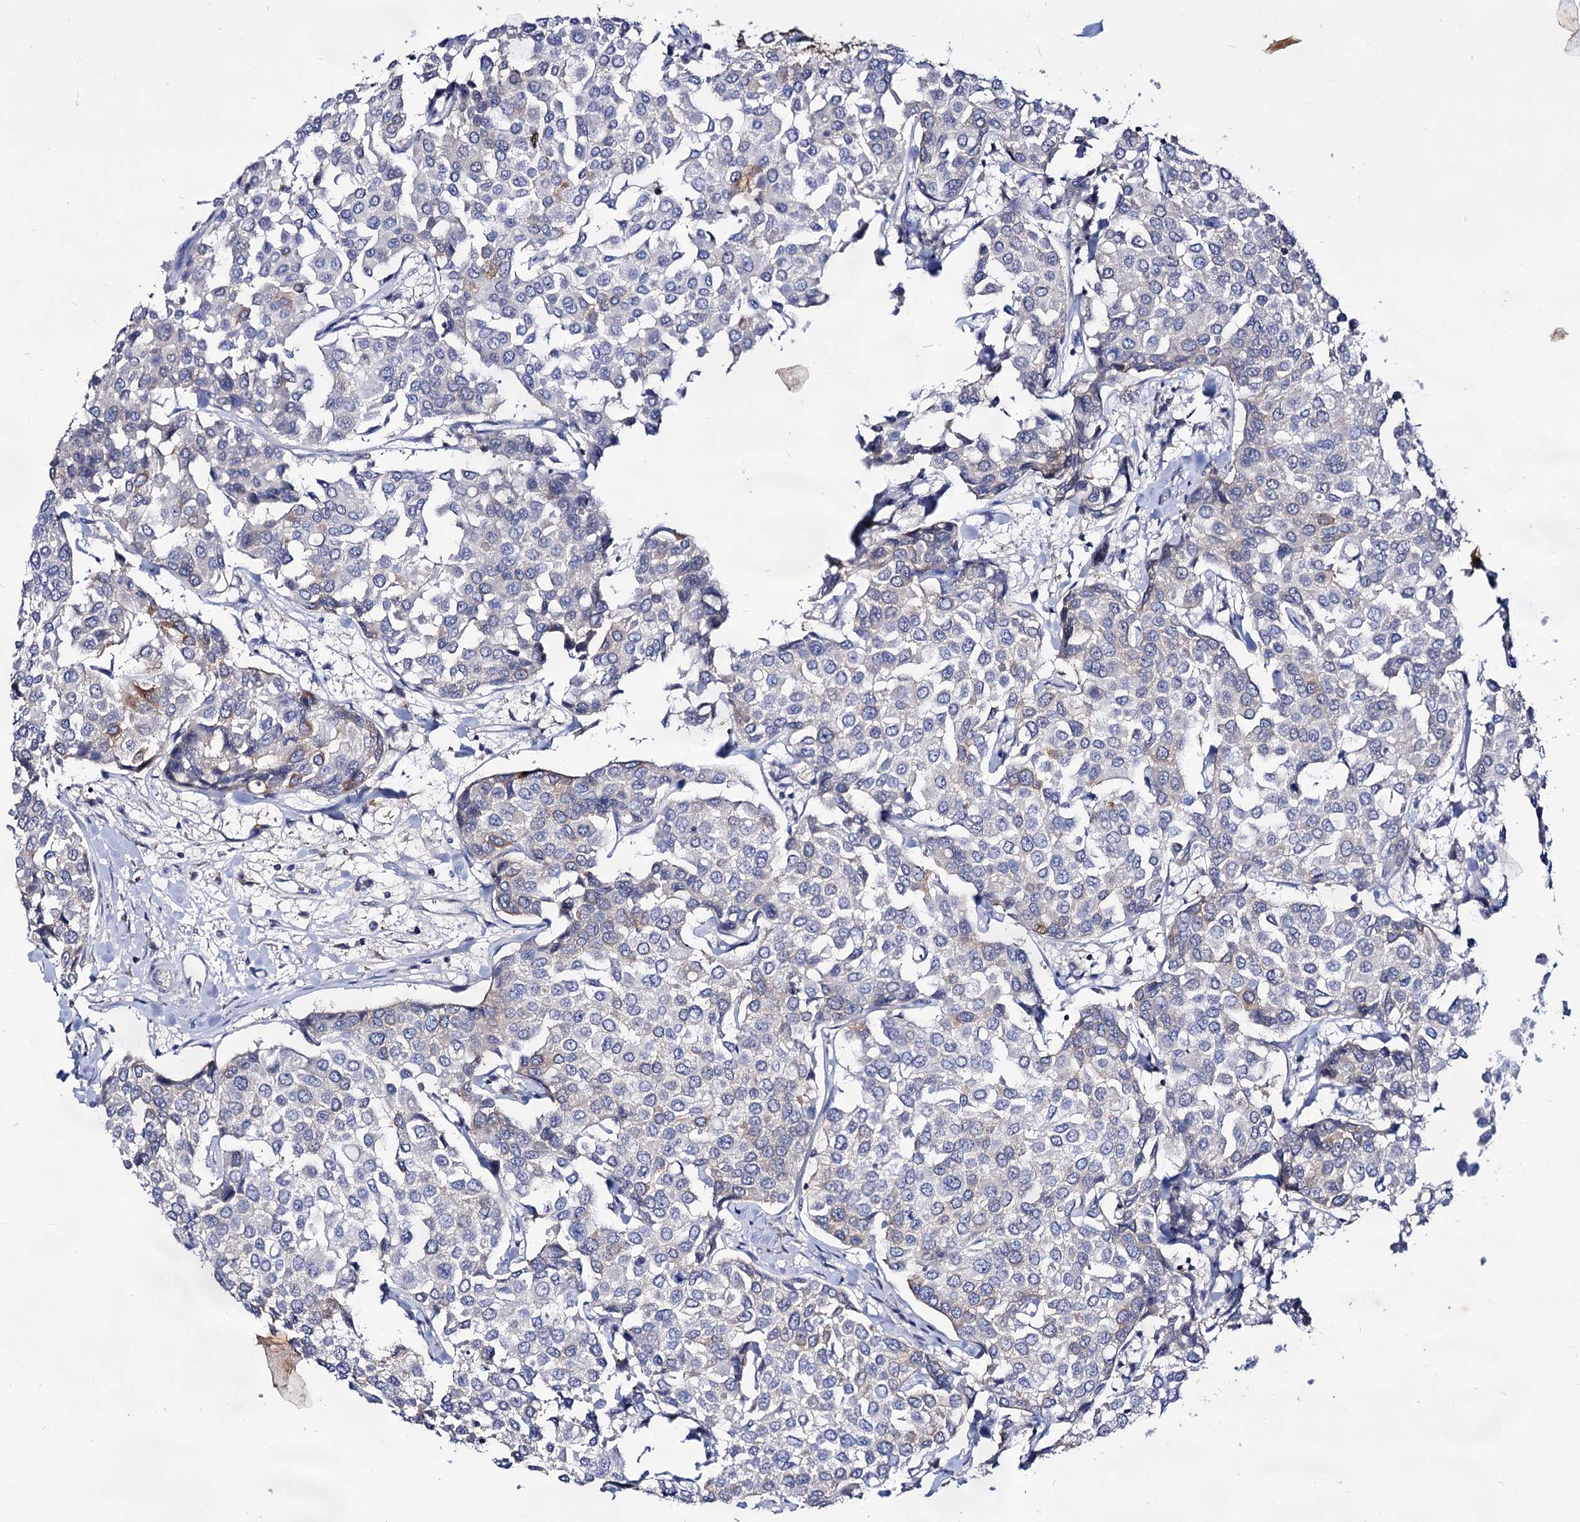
{"staining": {"intensity": "negative", "quantity": "none", "location": "none"}, "tissue": "breast cancer", "cell_type": "Tumor cells", "image_type": "cancer", "snomed": [{"axis": "morphology", "description": "Duct carcinoma"}, {"axis": "topography", "description": "Breast"}], "caption": "DAB immunohistochemical staining of human breast cancer (infiltrating ductal carcinoma) shows no significant positivity in tumor cells.", "gene": "ARFIP2", "patient": {"sex": "female", "age": 55}}